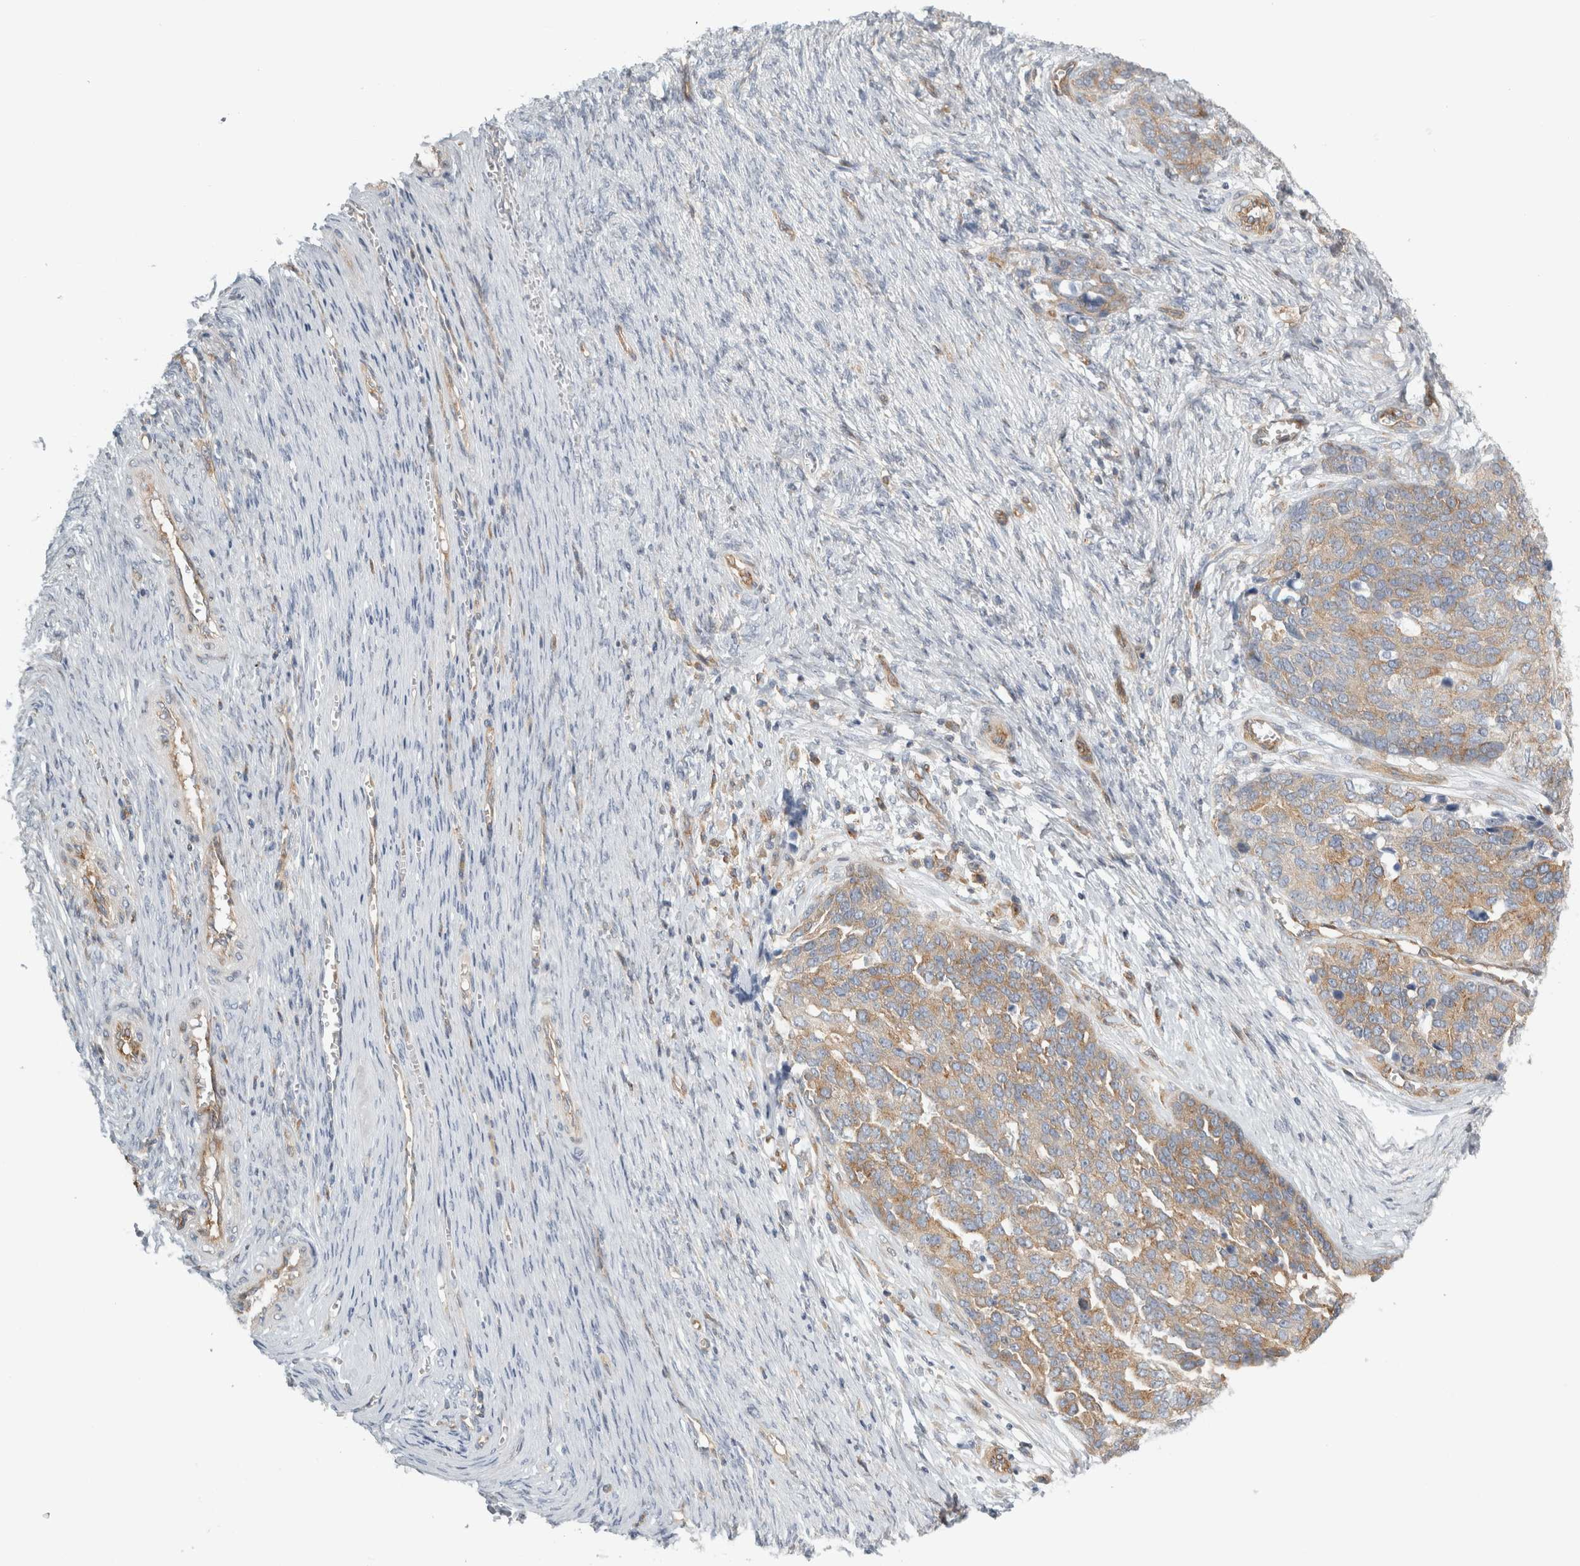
{"staining": {"intensity": "weak", "quantity": ">75%", "location": "cytoplasmic/membranous"}, "tissue": "ovarian cancer", "cell_type": "Tumor cells", "image_type": "cancer", "snomed": [{"axis": "morphology", "description": "Cystadenocarcinoma, serous, NOS"}, {"axis": "topography", "description": "Ovary"}], "caption": "The immunohistochemical stain labels weak cytoplasmic/membranous positivity in tumor cells of ovarian serous cystadenocarcinoma tissue. The staining was performed using DAB (3,3'-diaminobenzidine) to visualize the protein expression in brown, while the nuclei were stained in blue with hematoxylin (Magnification: 20x).", "gene": "PEX6", "patient": {"sex": "female", "age": 44}}